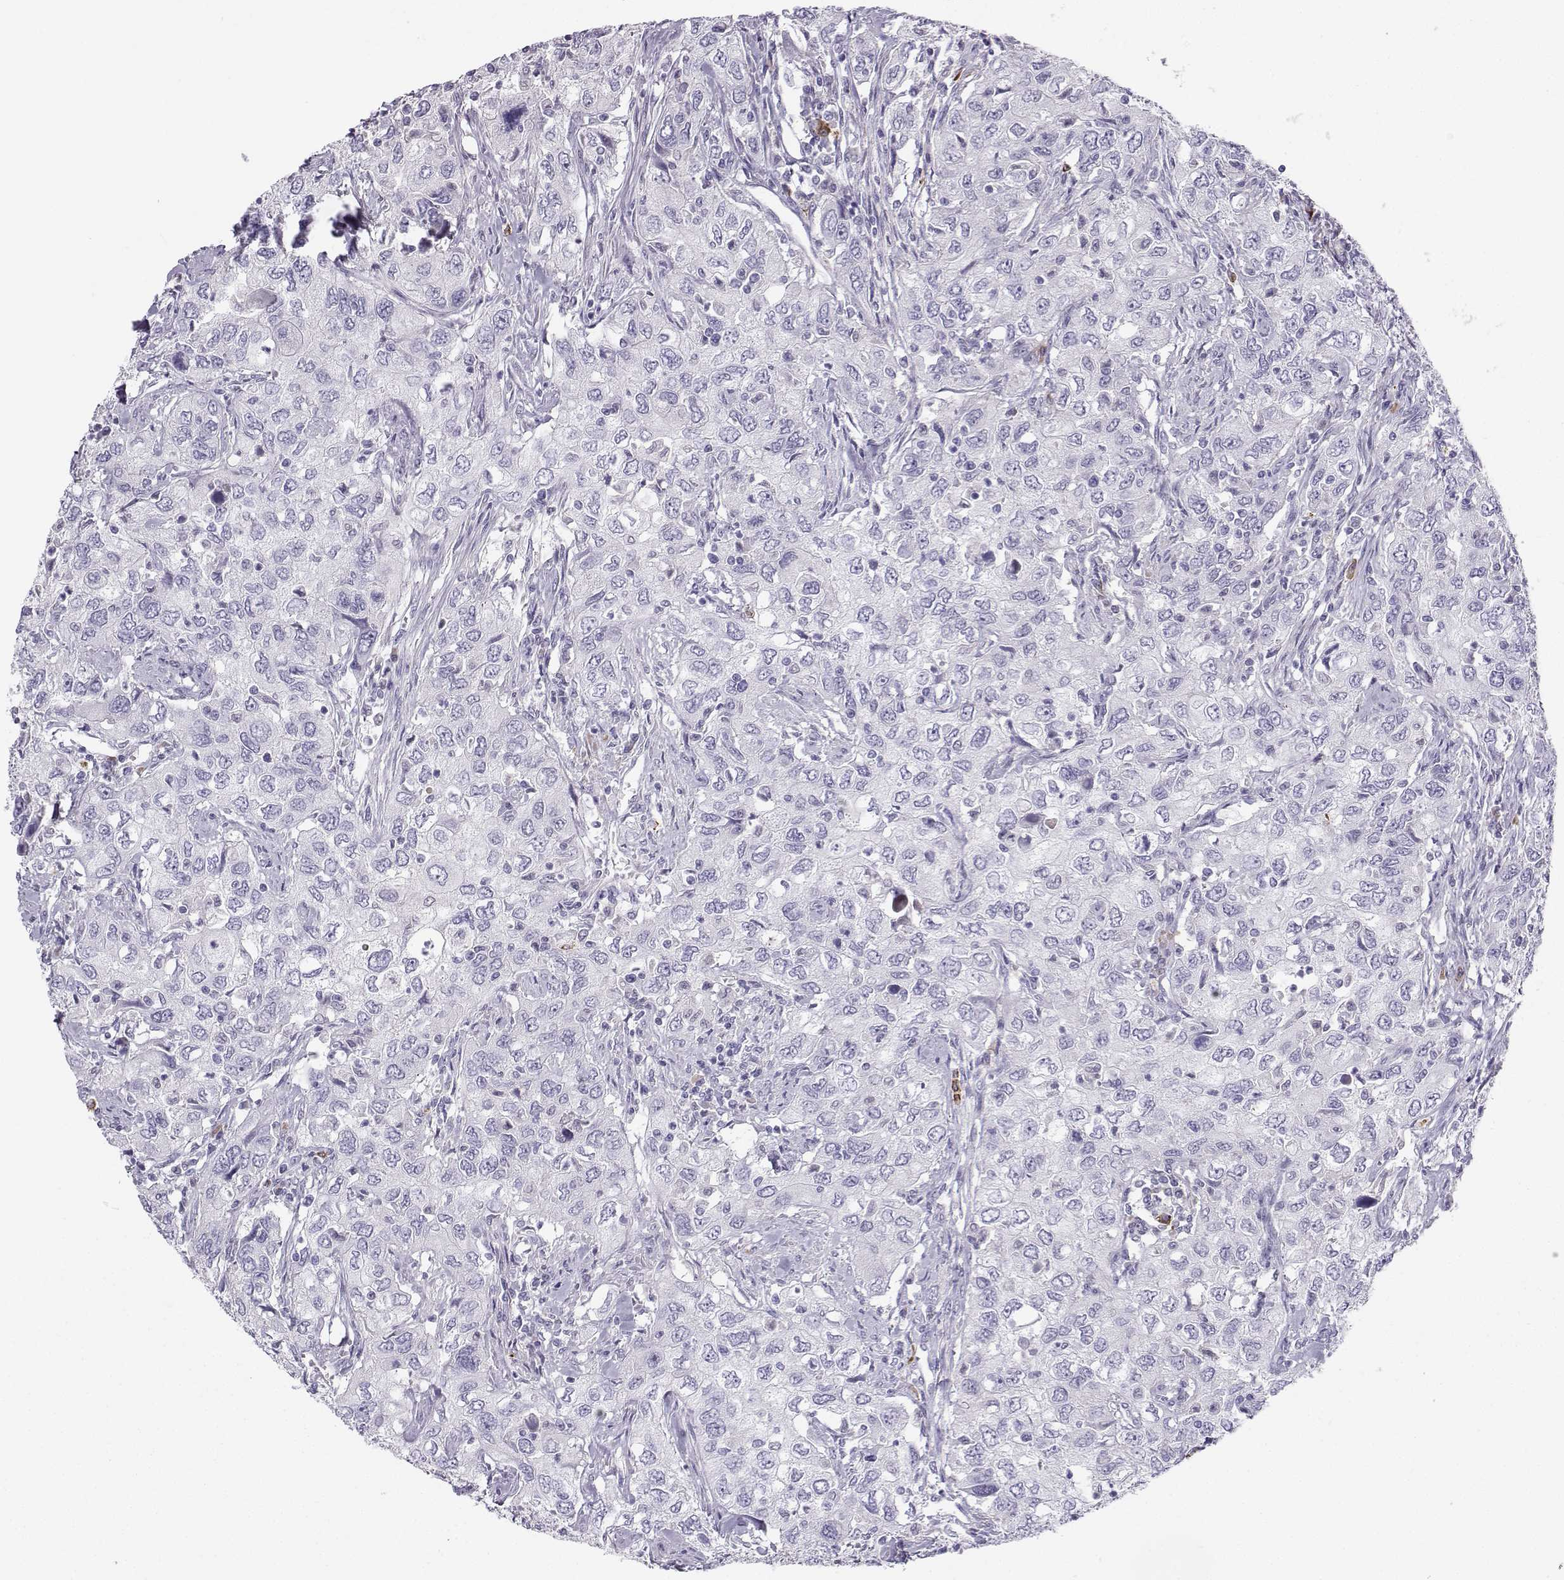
{"staining": {"intensity": "negative", "quantity": "none", "location": "none"}, "tissue": "urothelial cancer", "cell_type": "Tumor cells", "image_type": "cancer", "snomed": [{"axis": "morphology", "description": "Urothelial carcinoma, High grade"}, {"axis": "topography", "description": "Urinary bladder"}], "caption": "IHC of human urothelial carcinoma (high-grade) reveals no positivity in tumor cells. (Immunohistochemistry (ihc), brightfield microscopy, high magnification).", "gene": "DCLK3", "patient": {"sex": "male", "age": 76}}